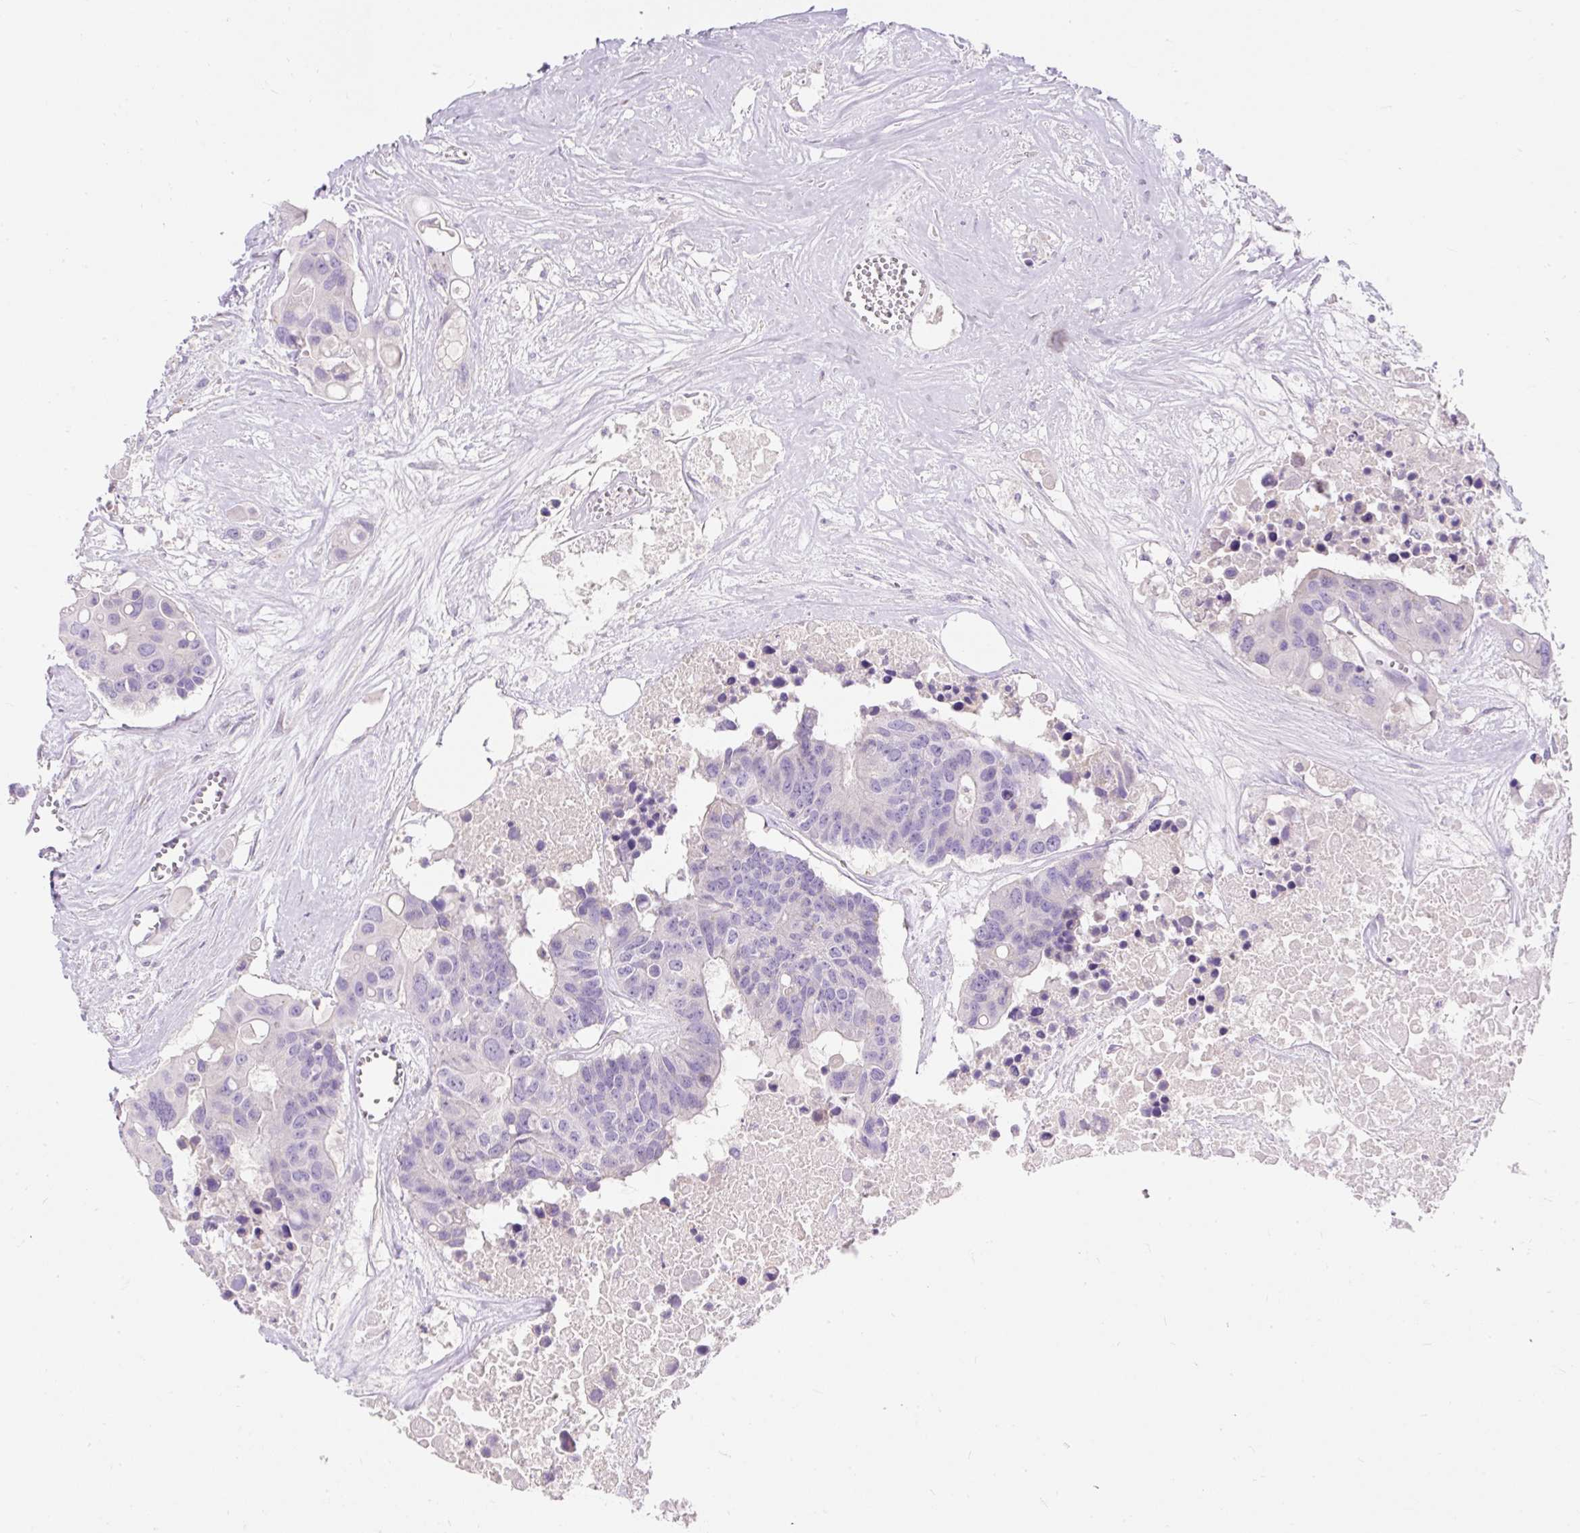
{"staining": {"intensity": "negative", "quantity": "none", "location": "none"}, "tissue": "colorectal cancer", "cell_type": "Tumor cells", "image_type": "cancer", "snomed": [{"axis": "morphology", "description": "Adenocarcinoma, NOS"}, {"axis": "topography", "description": "Colon"}], "caption": "Image shows no significant protein positivity in tumor cells of colorectal cancer.", "gene": "SUSD5", "patient": {"sex": "male", "age": 77}}